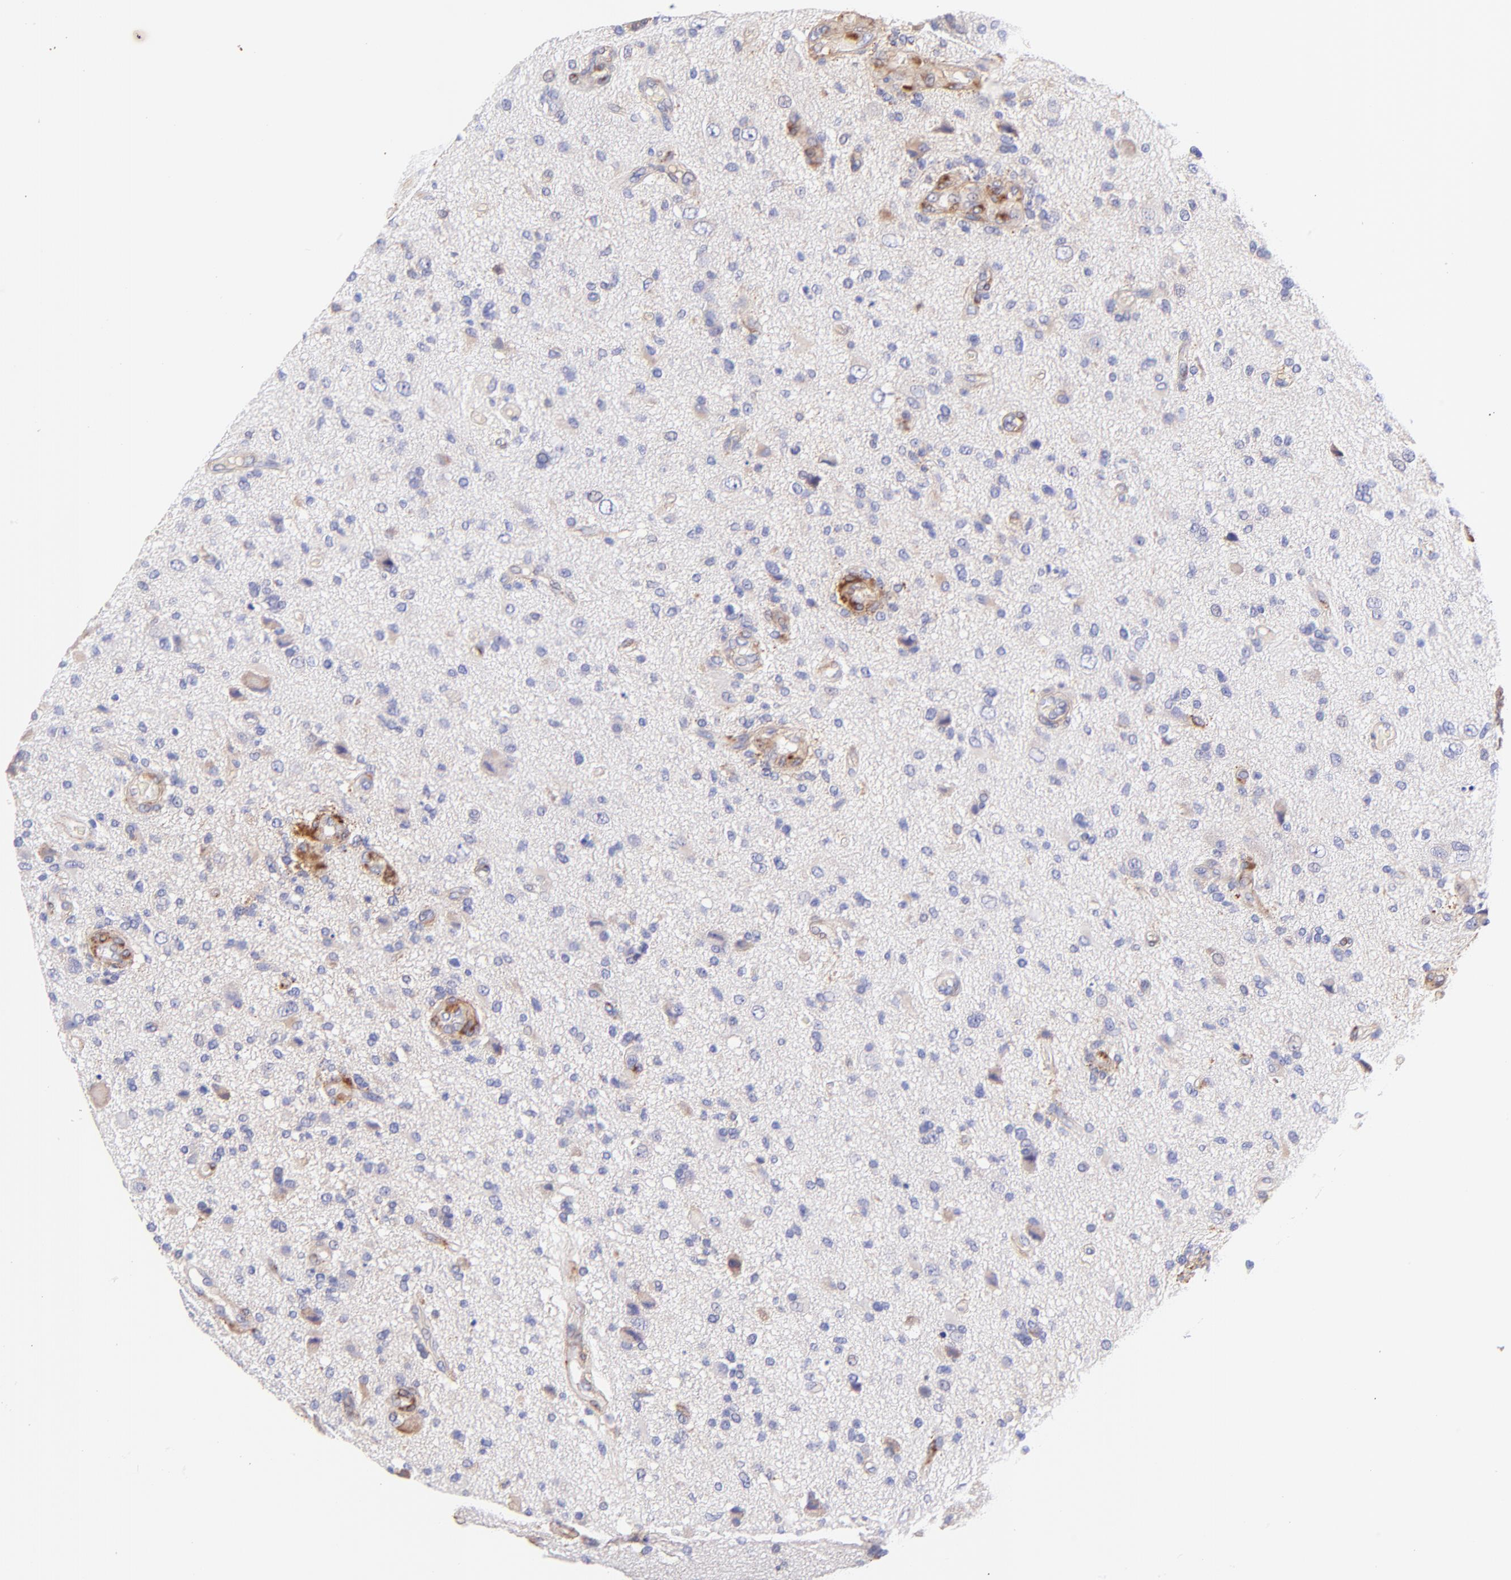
{"staining": {"intensity": "weak", "quantity": "<25%", "location": "cytoplasmic/membranous"}, "tissue": "glioma", "cell_type": "Tumor cells", "image_type": "cancer", "snomed": [{"axis": "morphology", "description": "Normal tissue, NOS"}, {"axis": "morphology", "description": "Glioma, malignant, High grade"}, {"axis": "topography", "description": "Cerebral cortex"}], "caption": "Immunohistochemical staining of malignant high-grade glioma exhibits no significant expression in tumor cells. (Immunohistochemistry, brightfield microscopy, high magnification).", "gene": "BGN", "patient": {"sex": "male", "age": 75}}